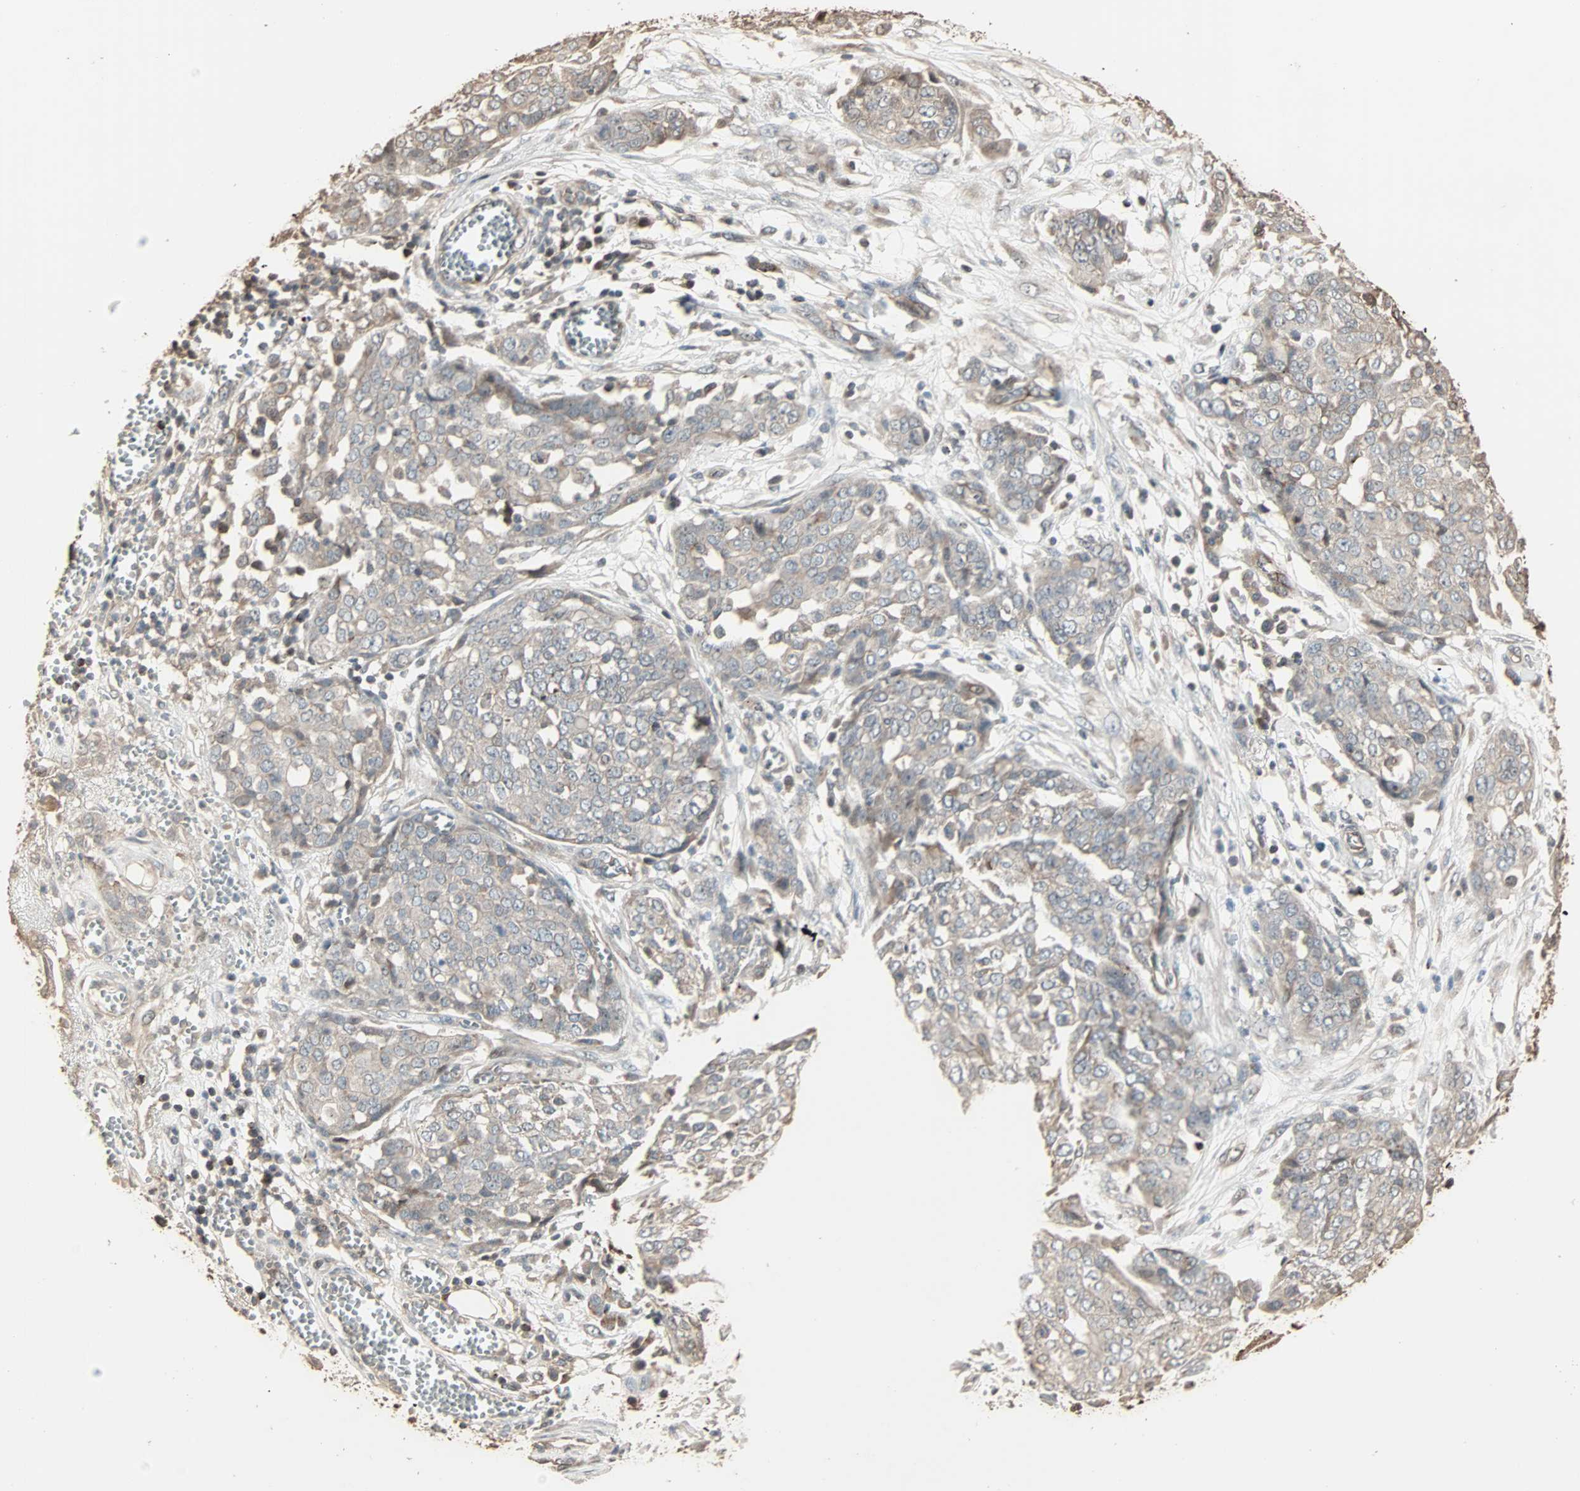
{"staining": {"intensity": "weak", "quantity": "<25%", "location": "cytoplasmic/membranous"}, "tissue": "ovarian cancer", "cell_type": "Tumor cells", "image_type": "cancer", "snomed": [{"axis": "morphology", "description": "Cystadenocarcinoma, serous, NOS"}, {"axis": "topography", "description": "Soft tissue"}, {"axis": "topography", "description": "Ovary"}], "caption": "A photomicrograph of human serous cystadenocarcinoma (ovarian) is negative for staining in tumor cells.", "gene": "CALCRL", "patient": {"sex": "female", "age": 57}}